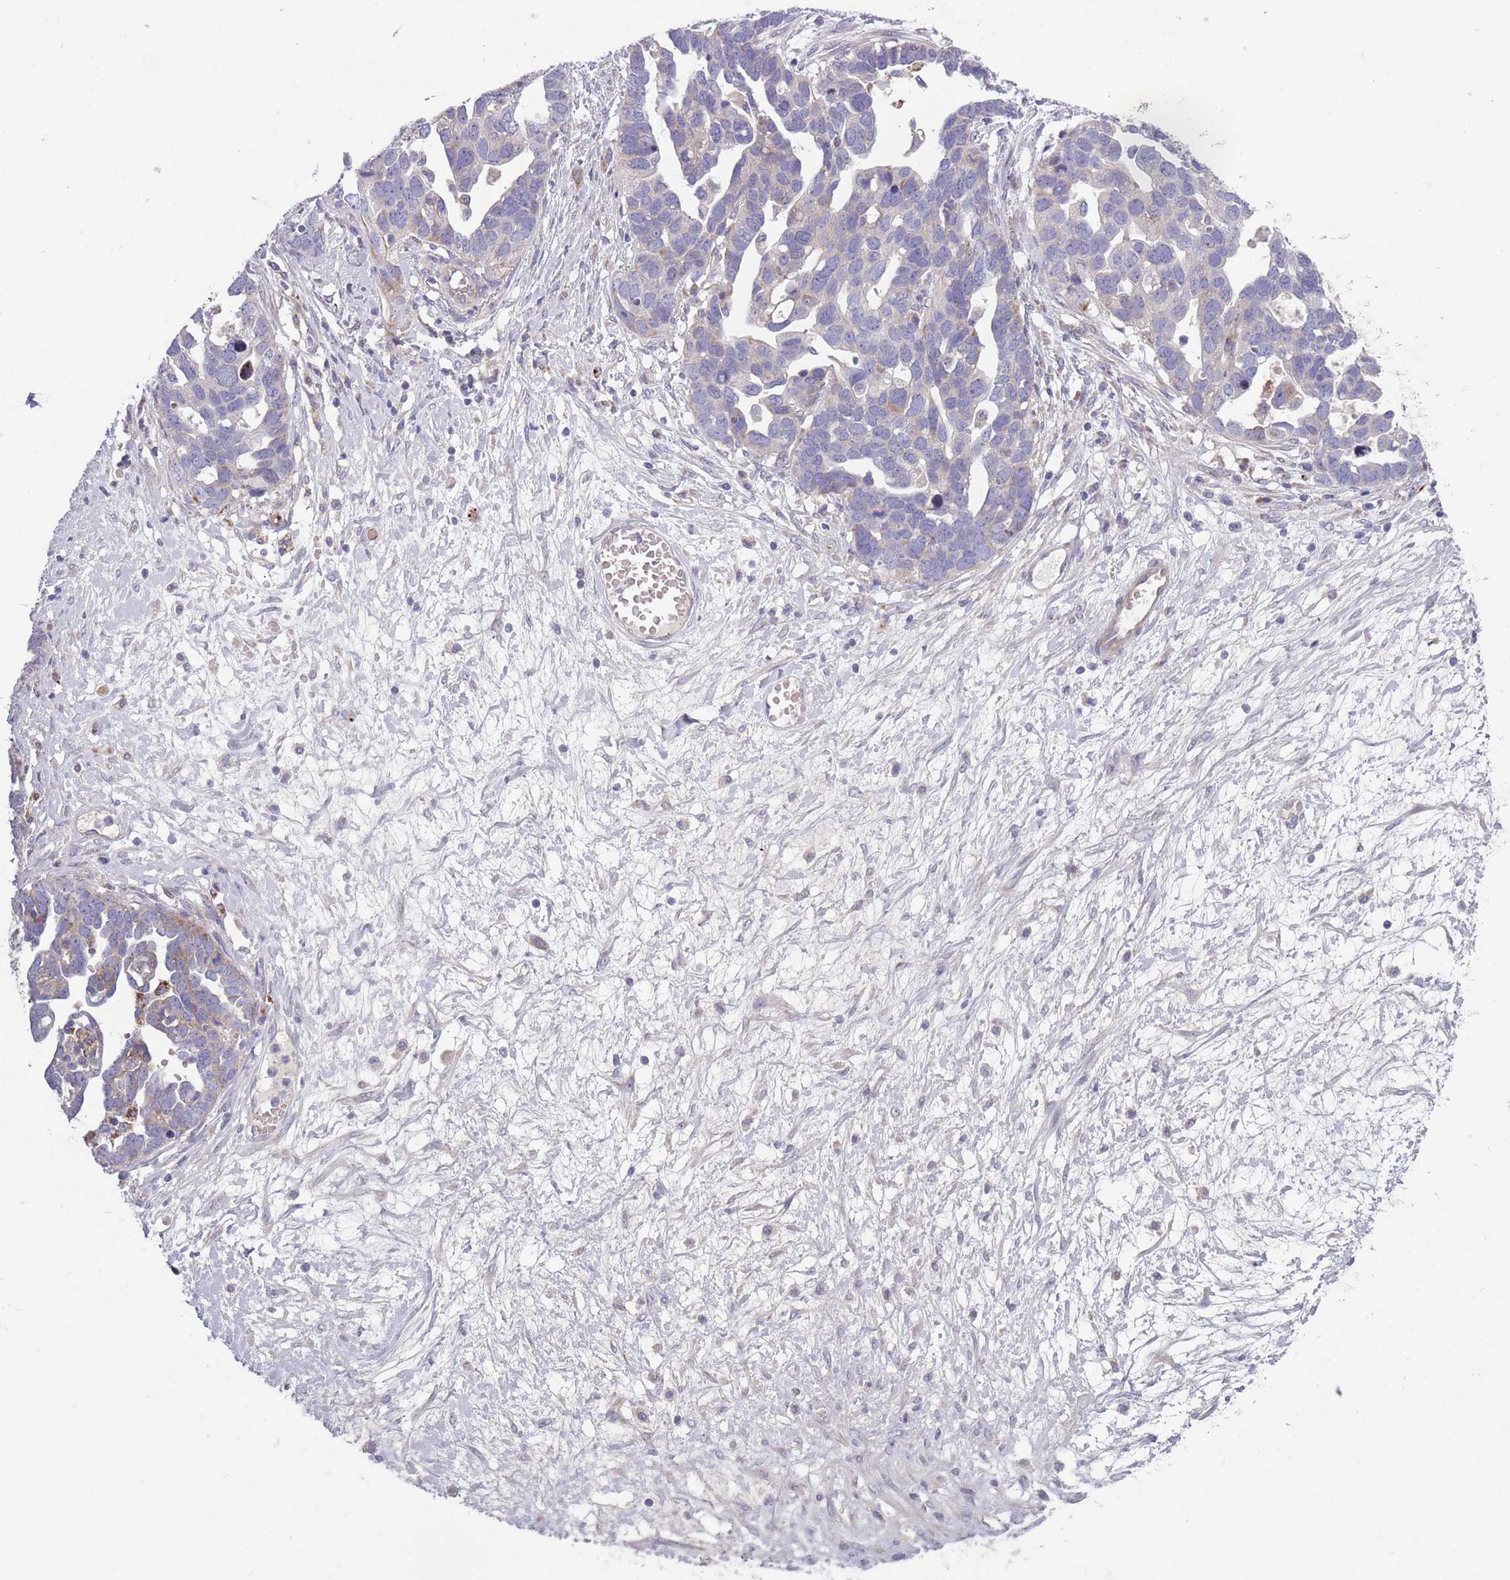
{"staining": {"intensity": "negative", "quantity": "none", "location": "none"}, "tissue": "ovarian cancer", "cell_type": "Tumor cells", "image_type": "cancer", "snomed": [{"axis": "morphology", "description": "Cystadenocarcinoma, serous, NOS"}, {"axis": "topography", "description": "Ovary"}], "caption": "DAB (3,3'-diaminobenzidine) immunohistochemical staining of ovarian serous cystadenocarcinoma displays no significant positivity in tumor cells.", "gene": "TYW1", "patient": {"sex": "female", "age": 54}}